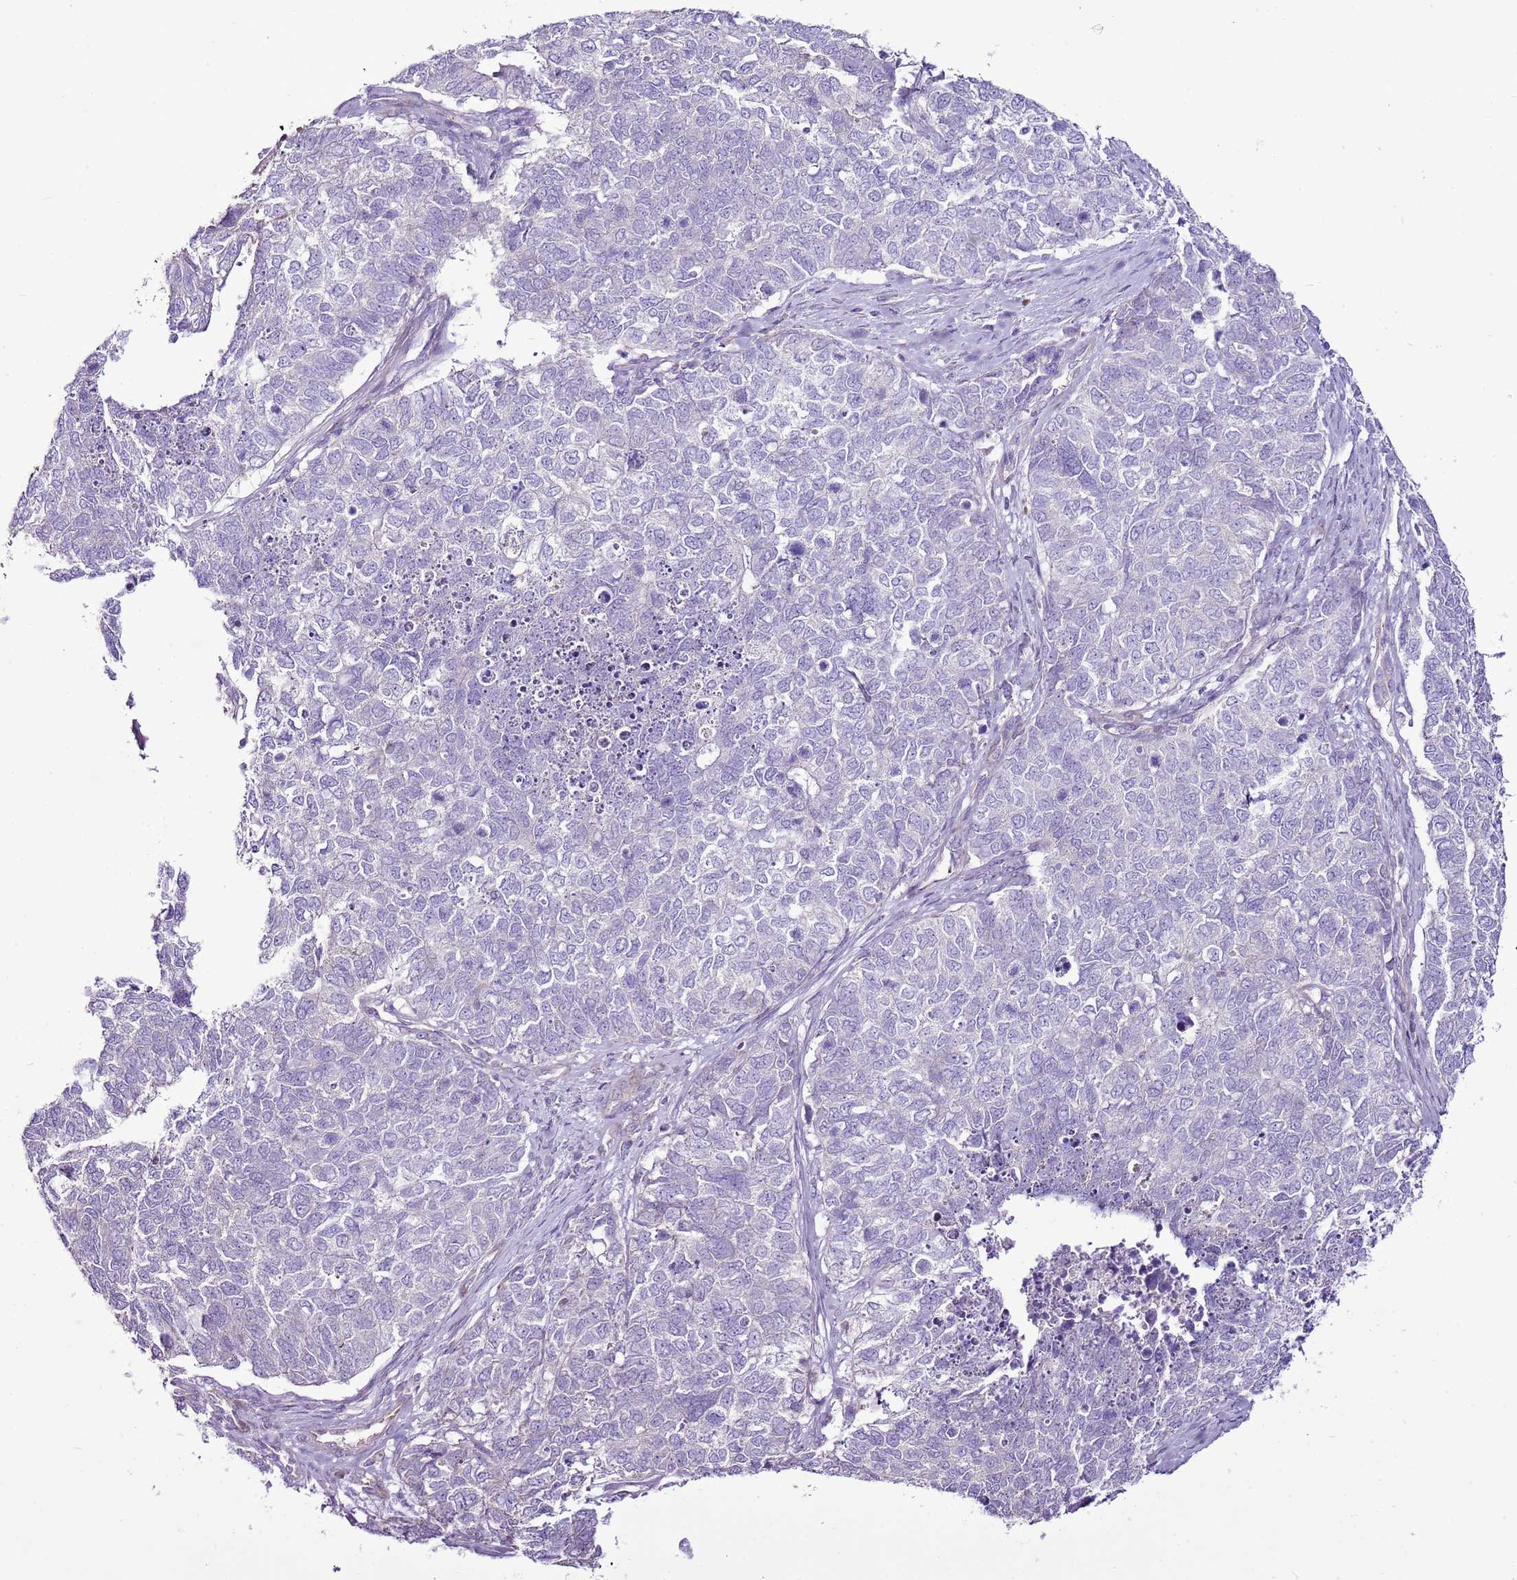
{"staining": {"intensity": "negative", "quantity": "none", "location": "none"}, "tissue": "cervical cancer", "cell_type": "Tumor cells", "image_type": "cancer", "snomed": [{"axis": "morphology", "description": "Squamous cell carcinoma, NOS"}, {"axis": "topography", "description": "Cervix"}], "caption": "Cervical cancer (squamous cell carcinoma) was stained to show a protein in brown. There is no significant staining in tumor cells.", "gene": "CHAC2", "patient": {"sex": "female", "age": 63}}